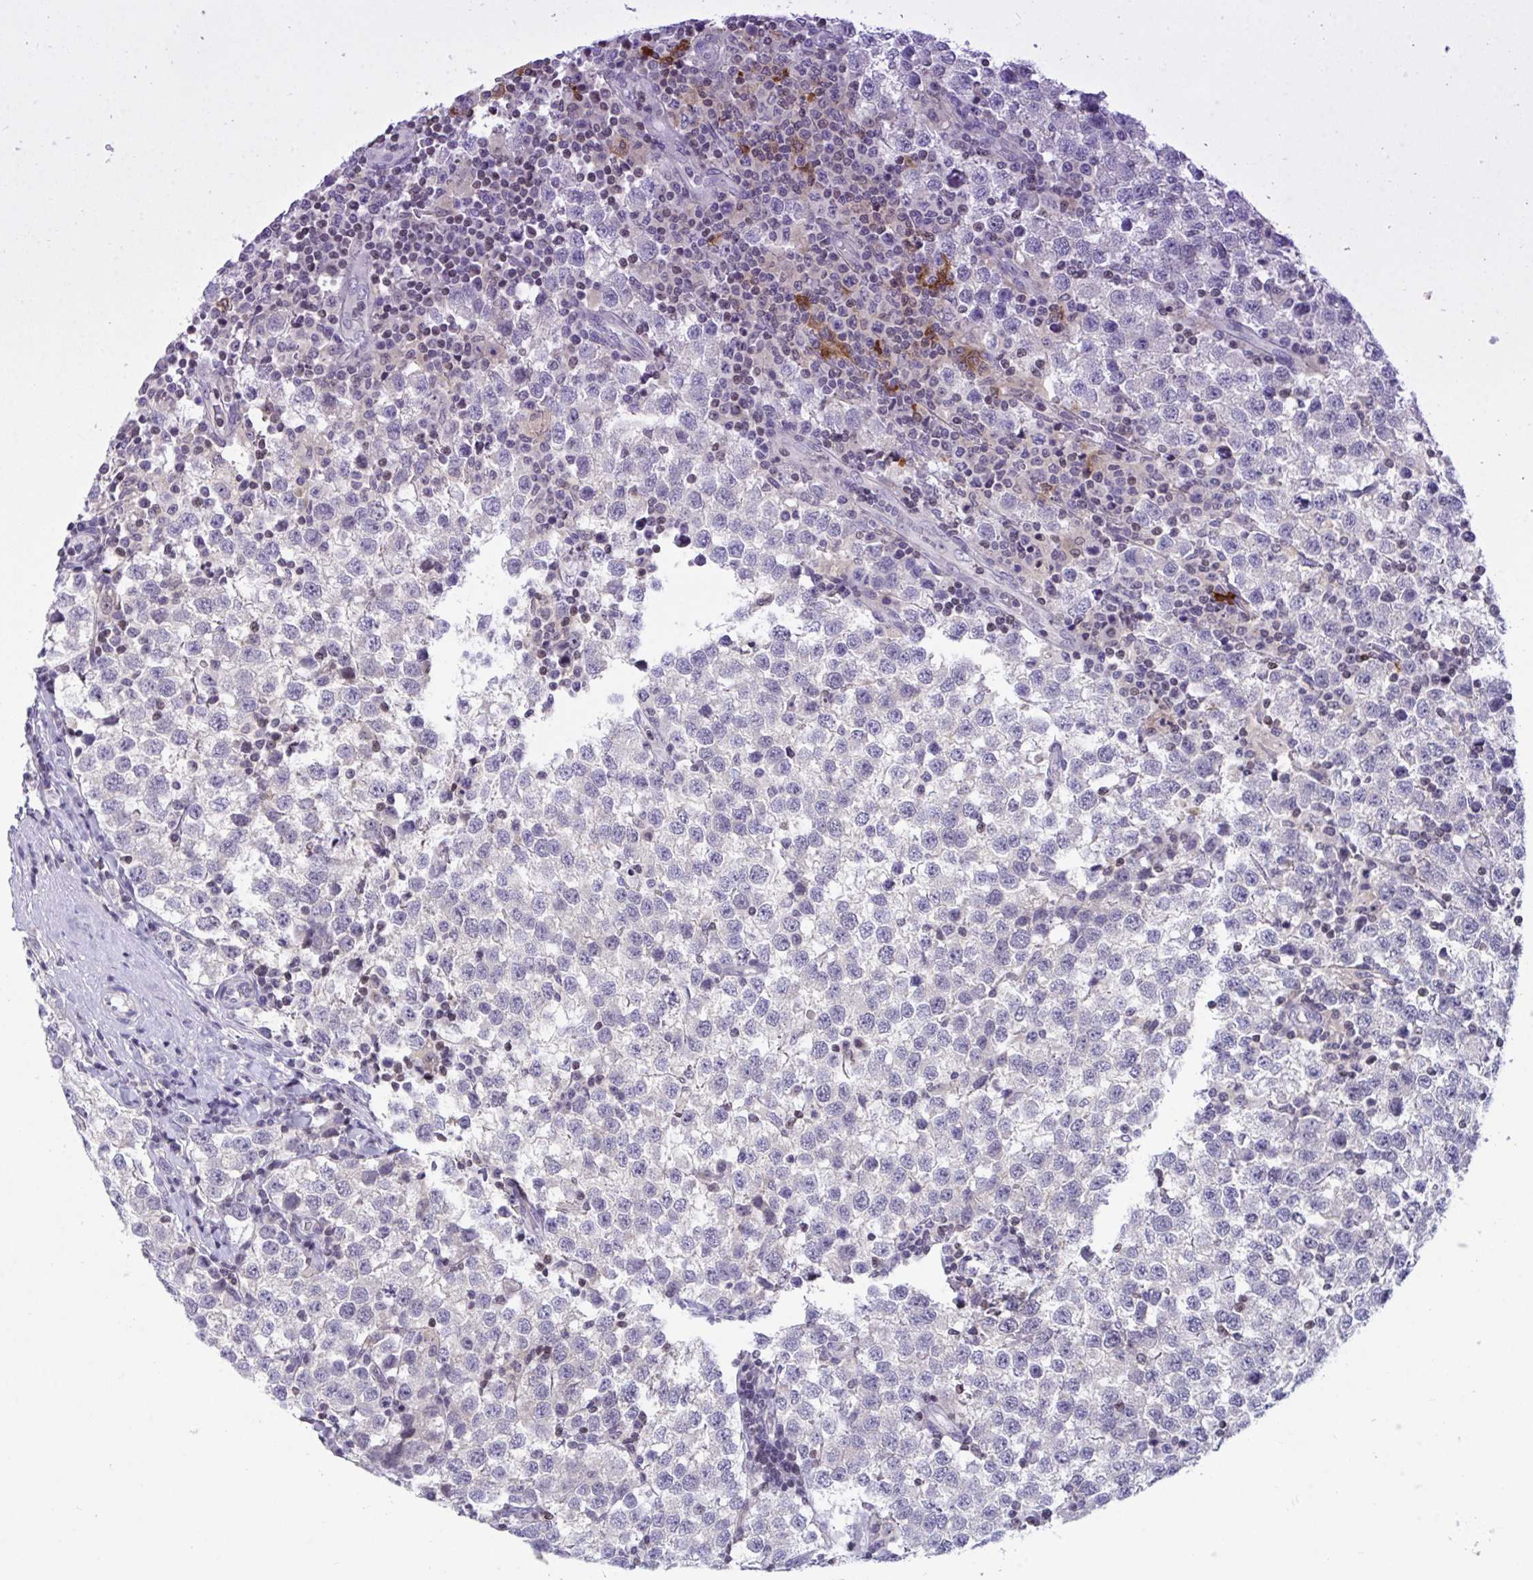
{"staining": {"intensity": "negative", "quantity": "none", "location": "none"}, "tissue": "testis cancer", "cell_type": "Tumor cells", "image_type": "cancer", "snomed": [{"axis": "morphology", "description": "Seminoma, NOS"}, {"axis": "topography", "description": "Testis"}], "caption": "Immunohistochemistry (IHC) image of human testis cancer (seminoma) stained for a protein (brown), which displays no staining in tumor cells. Brightfield microscopy of immunohistochemistry (IHC) stained with DAB (brown) and hematoxylin (blue), captured at high magnification.", "gene": "SNX11", "patient": {"sex": "male", "age": 34}}